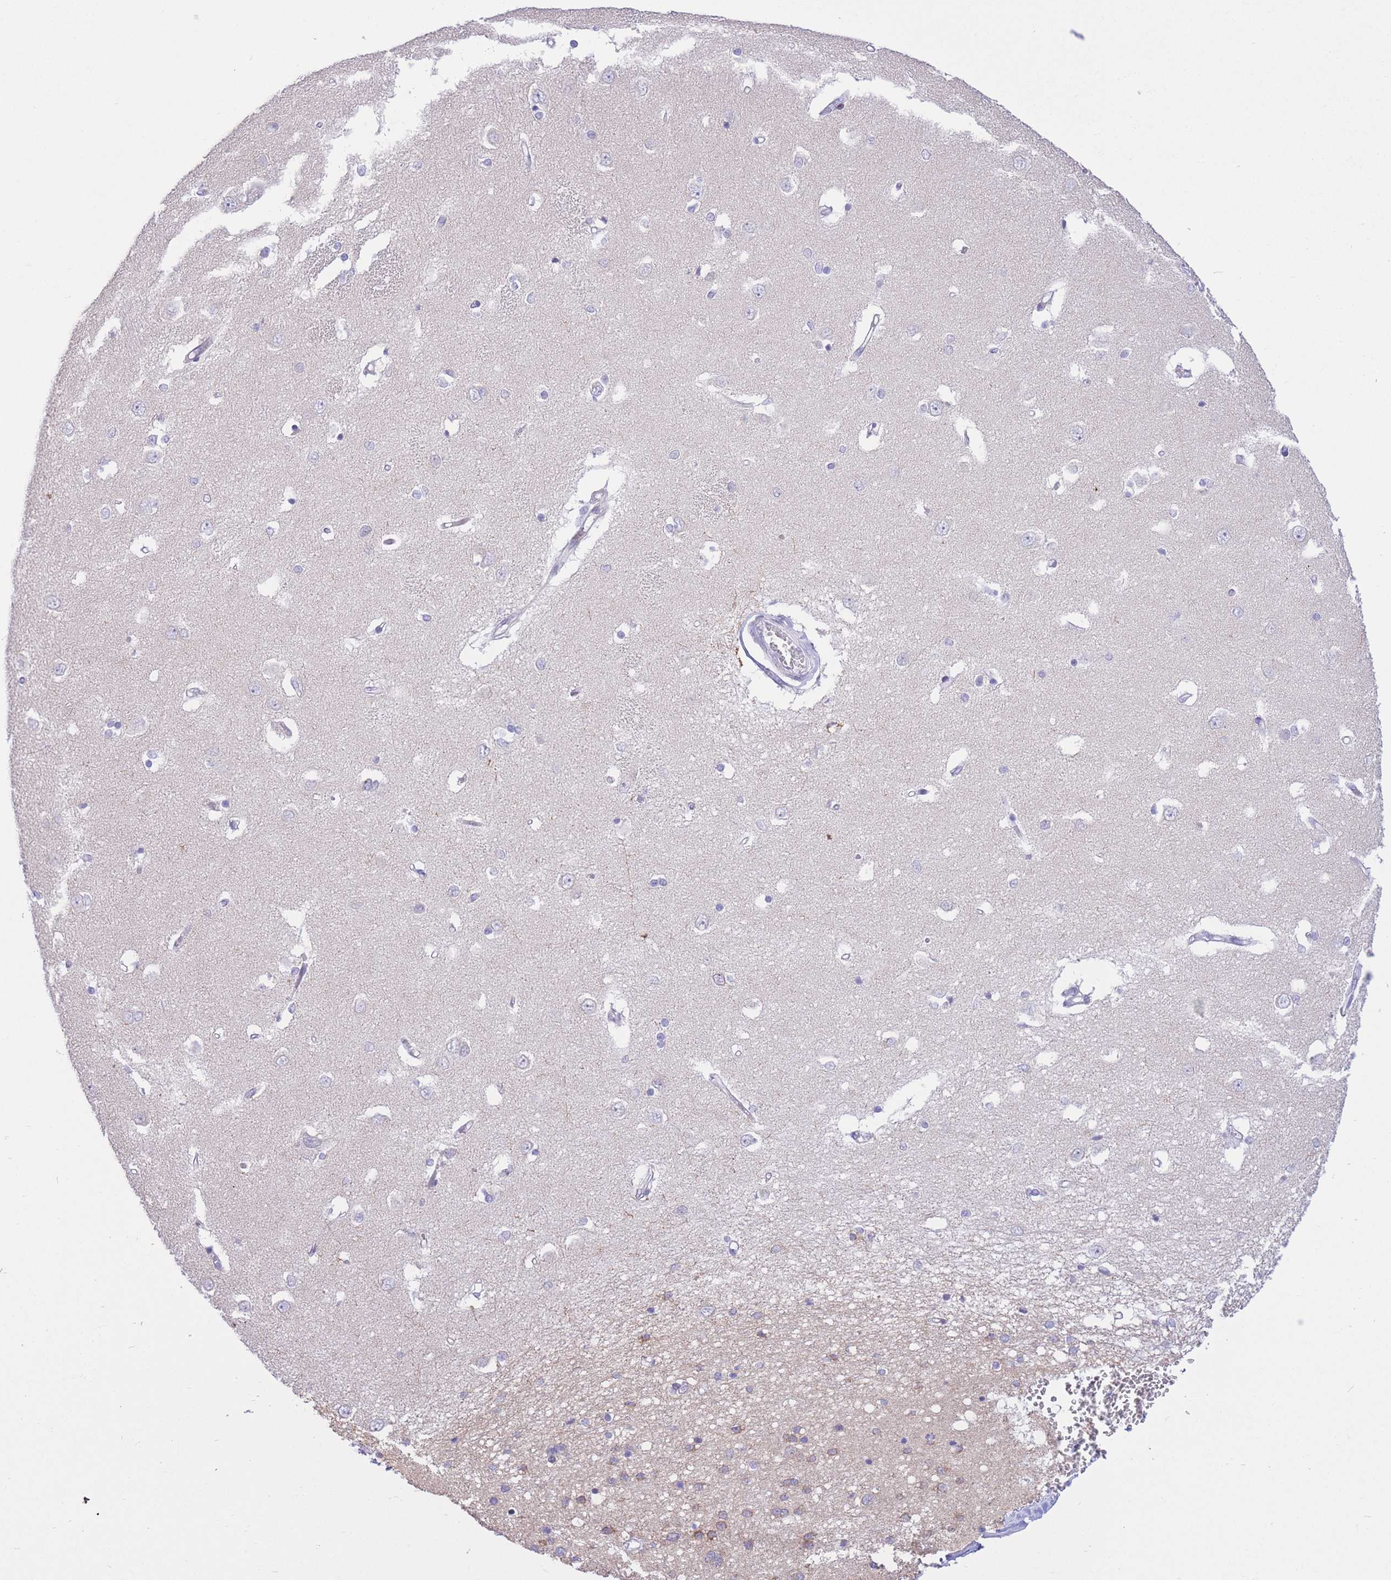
{"staining": {"intensity": "weak", "quantity": "<25%", "location": "cytoplasmic/membranous"}, "tissue": "caudate", "cell_type": "Glial cells", "image_type": "normal", "snomed": [{"axis": "morphology", "description": "Normal tissue, NOS"}, {"axis": "topography", "description": "Lateral ventricle wall"}], "caption": "A micrograph of caudate stained for a protein demonstrates no brown staining in glial cells. (Brightfield microscopy of DAB (3,3'-diaminobenzidine) immunohistochemistry at high magnification).", "gene": "RPL39L", "patient": {"sex": "male", "age": 37}}